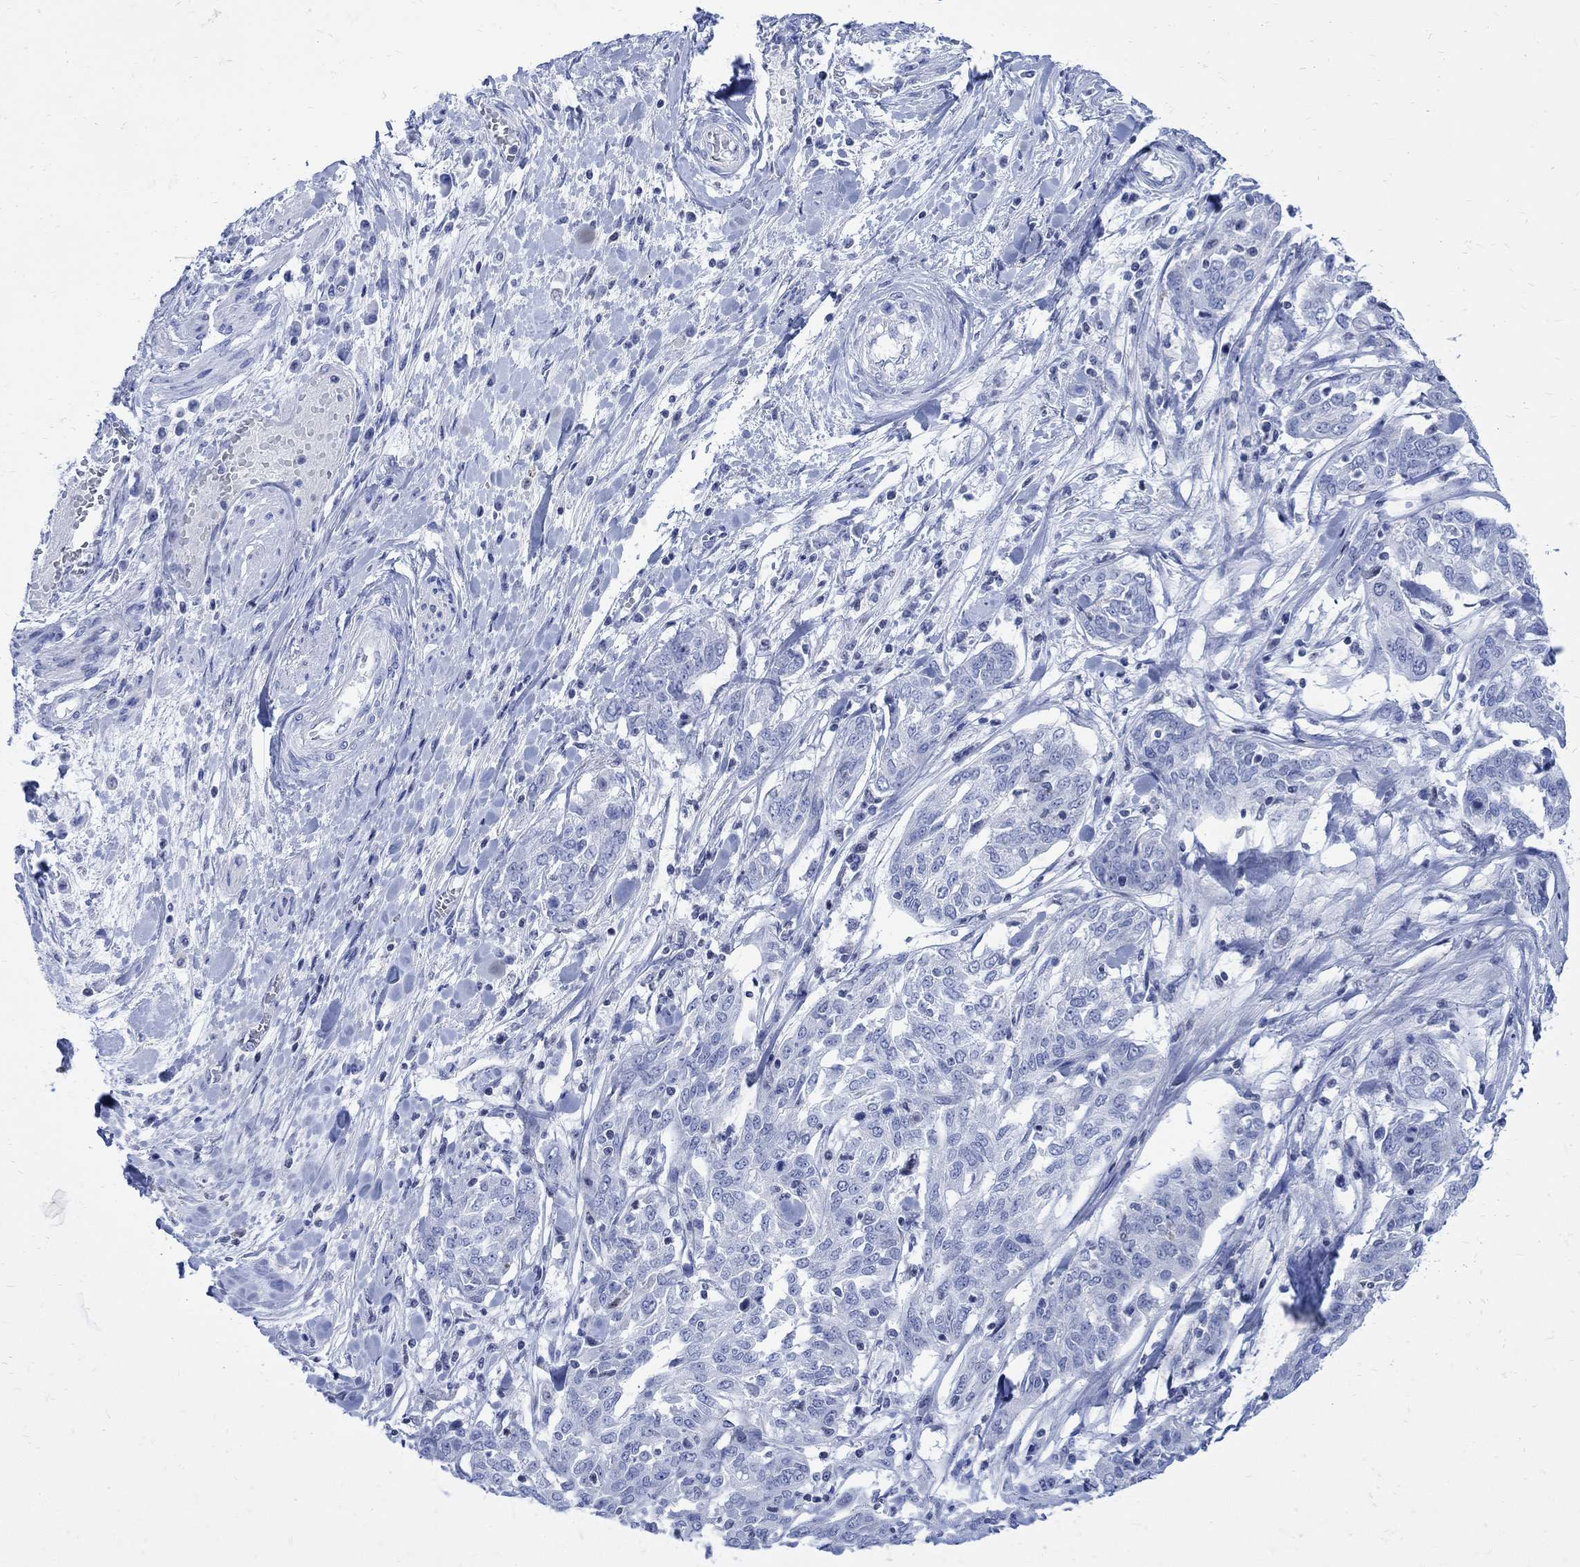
{"staining": {"intensity": "negative", "quantity": "none", "location": "none"}, "tissue": "ovarian cancer", "cell_type": "Tumor cells", "image_type": "cancer", "snomed": [{"axis": "morphology", "description": "Cystadenocarcinoma, serous, NOS"}, {"axis": "topography", "description": "Ovary"}], "caption": "An immunohistochemistry (IHC) photomicrograph of ovarian serous cystadenocarcinoma is shown. There is no staining in tumor cells of ovarian serous cystadenocarcinoma.", "gene": "CPLX2", "patient": {"sex": "female", "age": 67}}